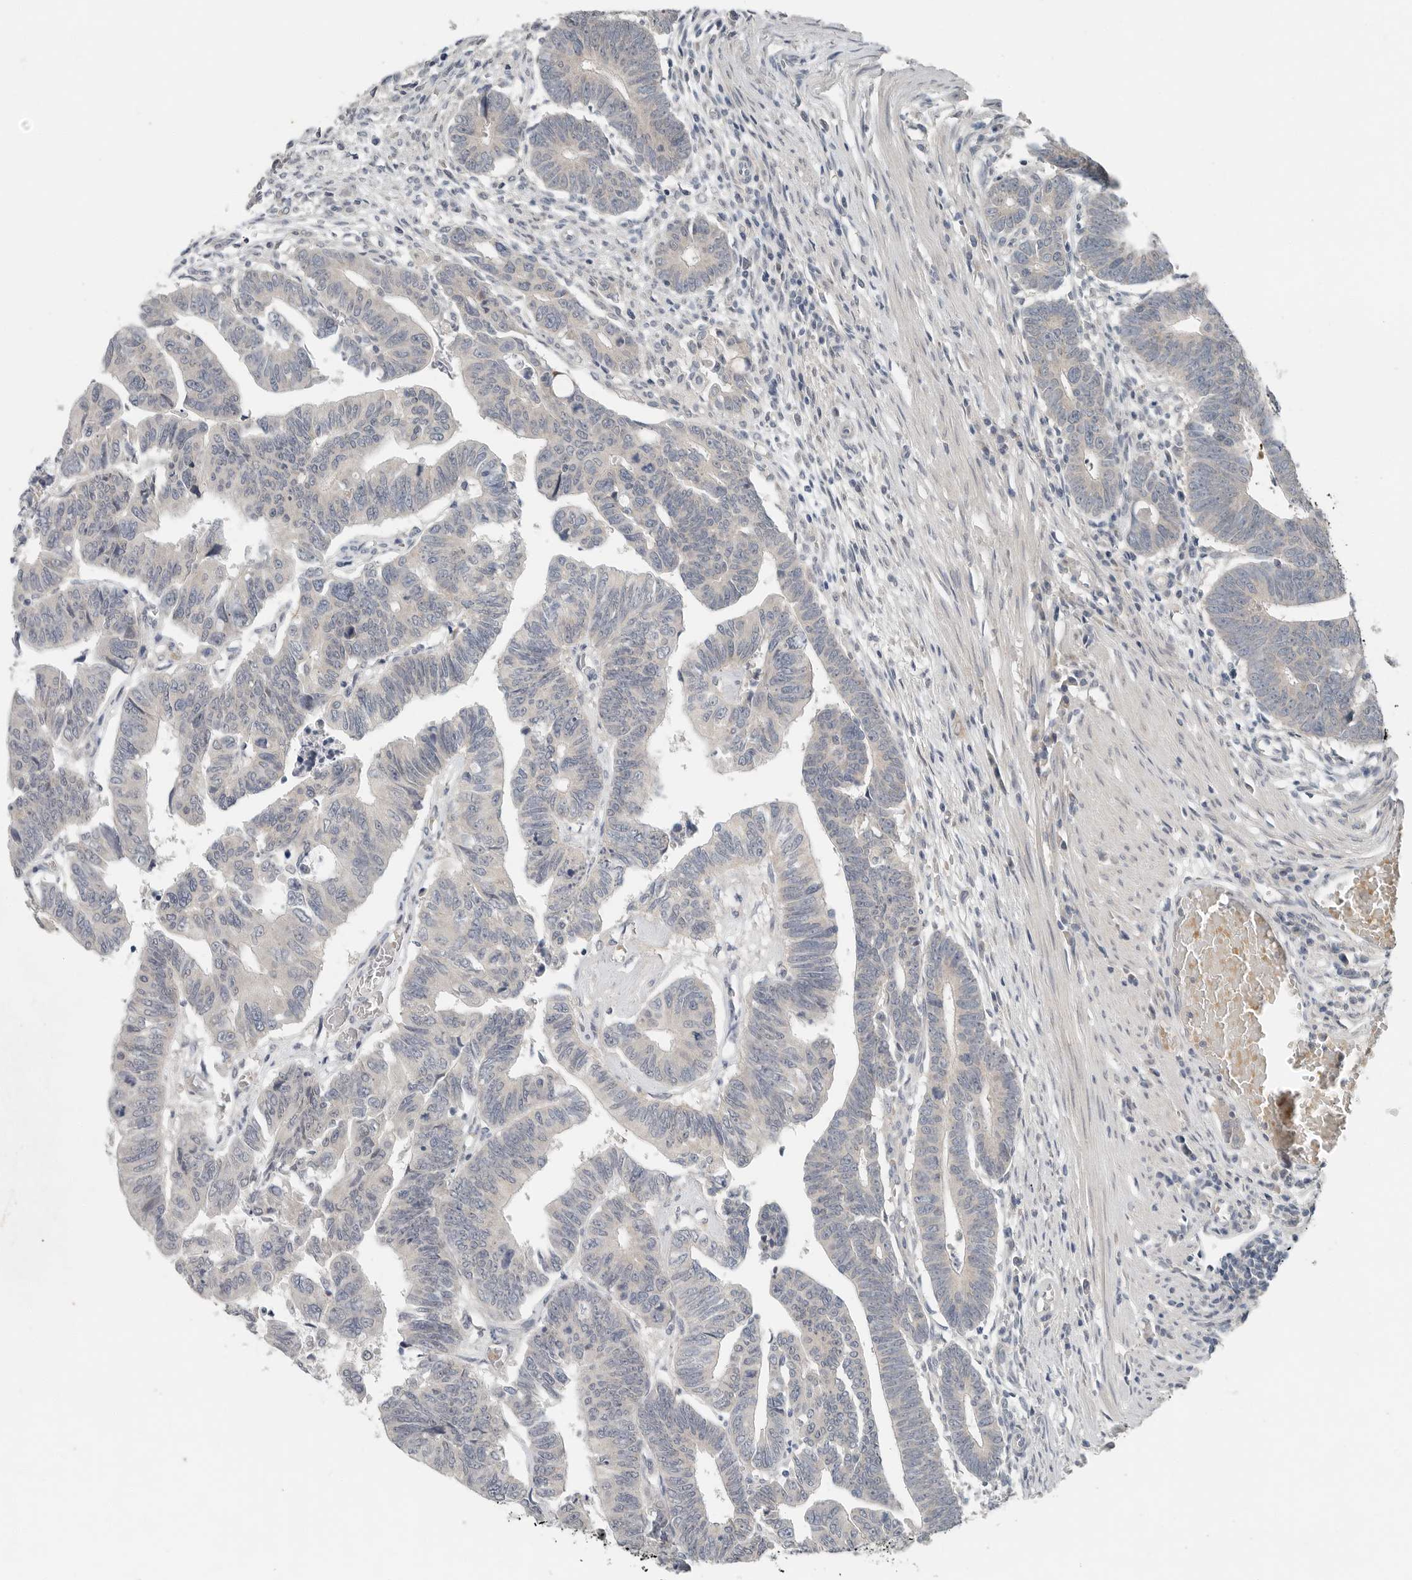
{"staining": {"intensity": "negative", "quantity": "none", "location": "none"}, "tissue": "colorectal cancer", "cell_type": "Tumor cells", "image_type": "cancer", "snomed": [{"axis": "morphology", "description": "Adenocarcinoma, NOS"}, {"axis": "topography", "description": "Rectum"}], "caption": "Tumor cells show no significant expression in colorectal cancer (adenocarcinoma).", "gene": "FCRLB", "patient": {"sex": "female", "age": 65}}